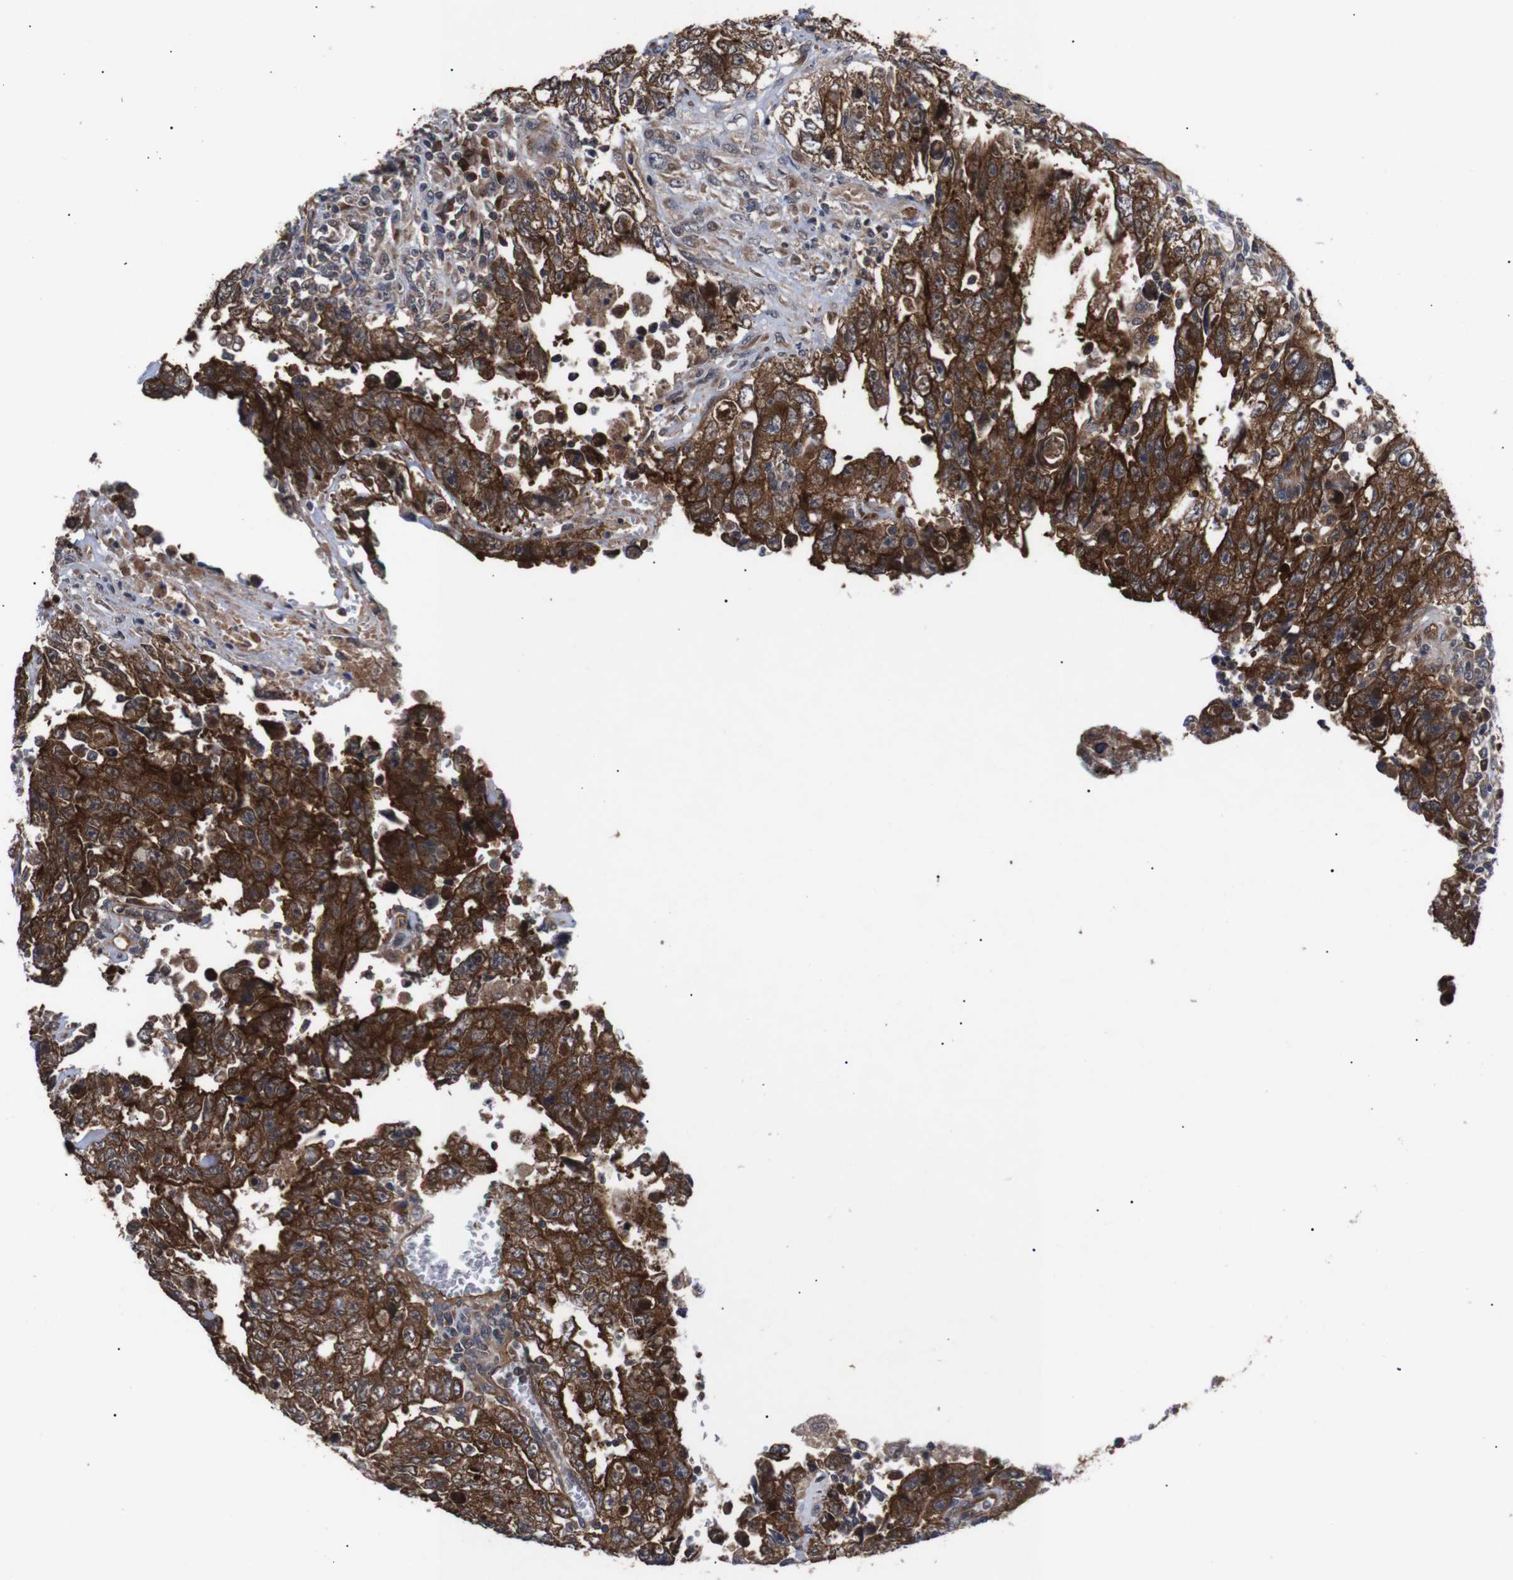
{"staining": {"intensity": "strong", "quantity": ">75%", "location": "cytoplasmic/membranous"}, "tissue": "testis cancer", "cell_type": "Tumor cells", "image_type": "cancer", "snomed": [{"axis": "morphology", "description": "Carcinoma, Embryonal, NOS"}, {"axis": "topography", "description": "Testis"}], "caption": "Approximately >75% of tumor cells in embryonal carcinoma (testis) show strong cytoplasmic/membranous protein expression as visualized by brown immunohistochemical staining.", "gene": "PAWR", "patient": {"sex": "male", "age": 28}}